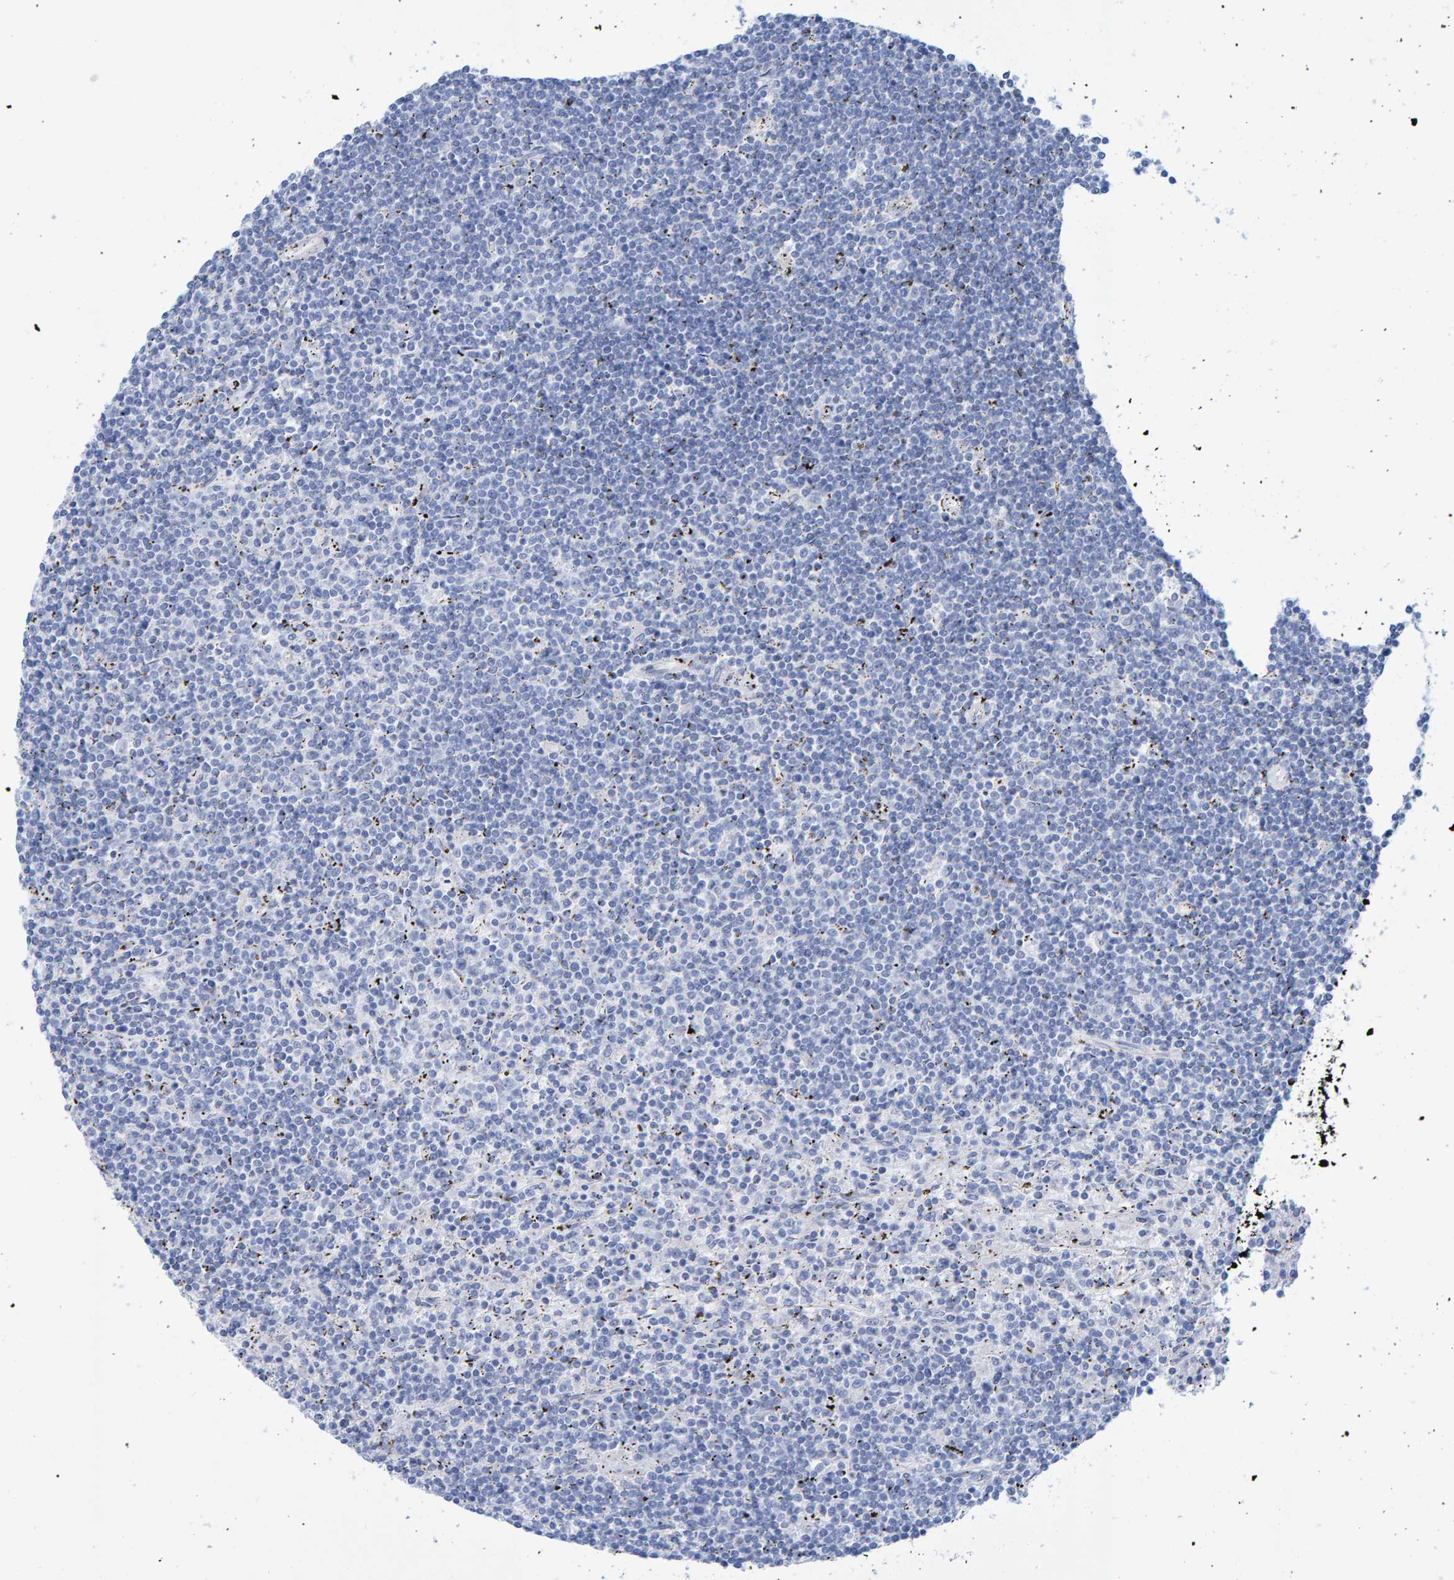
{"staining": {"intensity": "negative", "quantity": "none", "location": "none"}, "tissue": "lymphoma", "cell_type": "Tumor cells", "image_type": "cancer", "snomed": [{"axis": "morphology", "description": "Malignant lymphoma, non-Hodgkin's type, Low grade"}, {"axis": "topography", "description": "Spleen"}], "caption": "Immunohistochemistry (IHC) photomicrograph of neoplastic tissue: low-grade malignant lymphoma, non-Hodgkin's type stained with DAB (3,3'-diaminobenzidine) exhibits no significant protein expression in tumor cells. Brightfield microscopy of IHC stained with DAB (3,3'-diaminobenzidine) (brown) and hematoxylin (blue), captured at high magnification.", "gene": "JAKMIP3", "patient": {"sex": "male", "age": 76}}